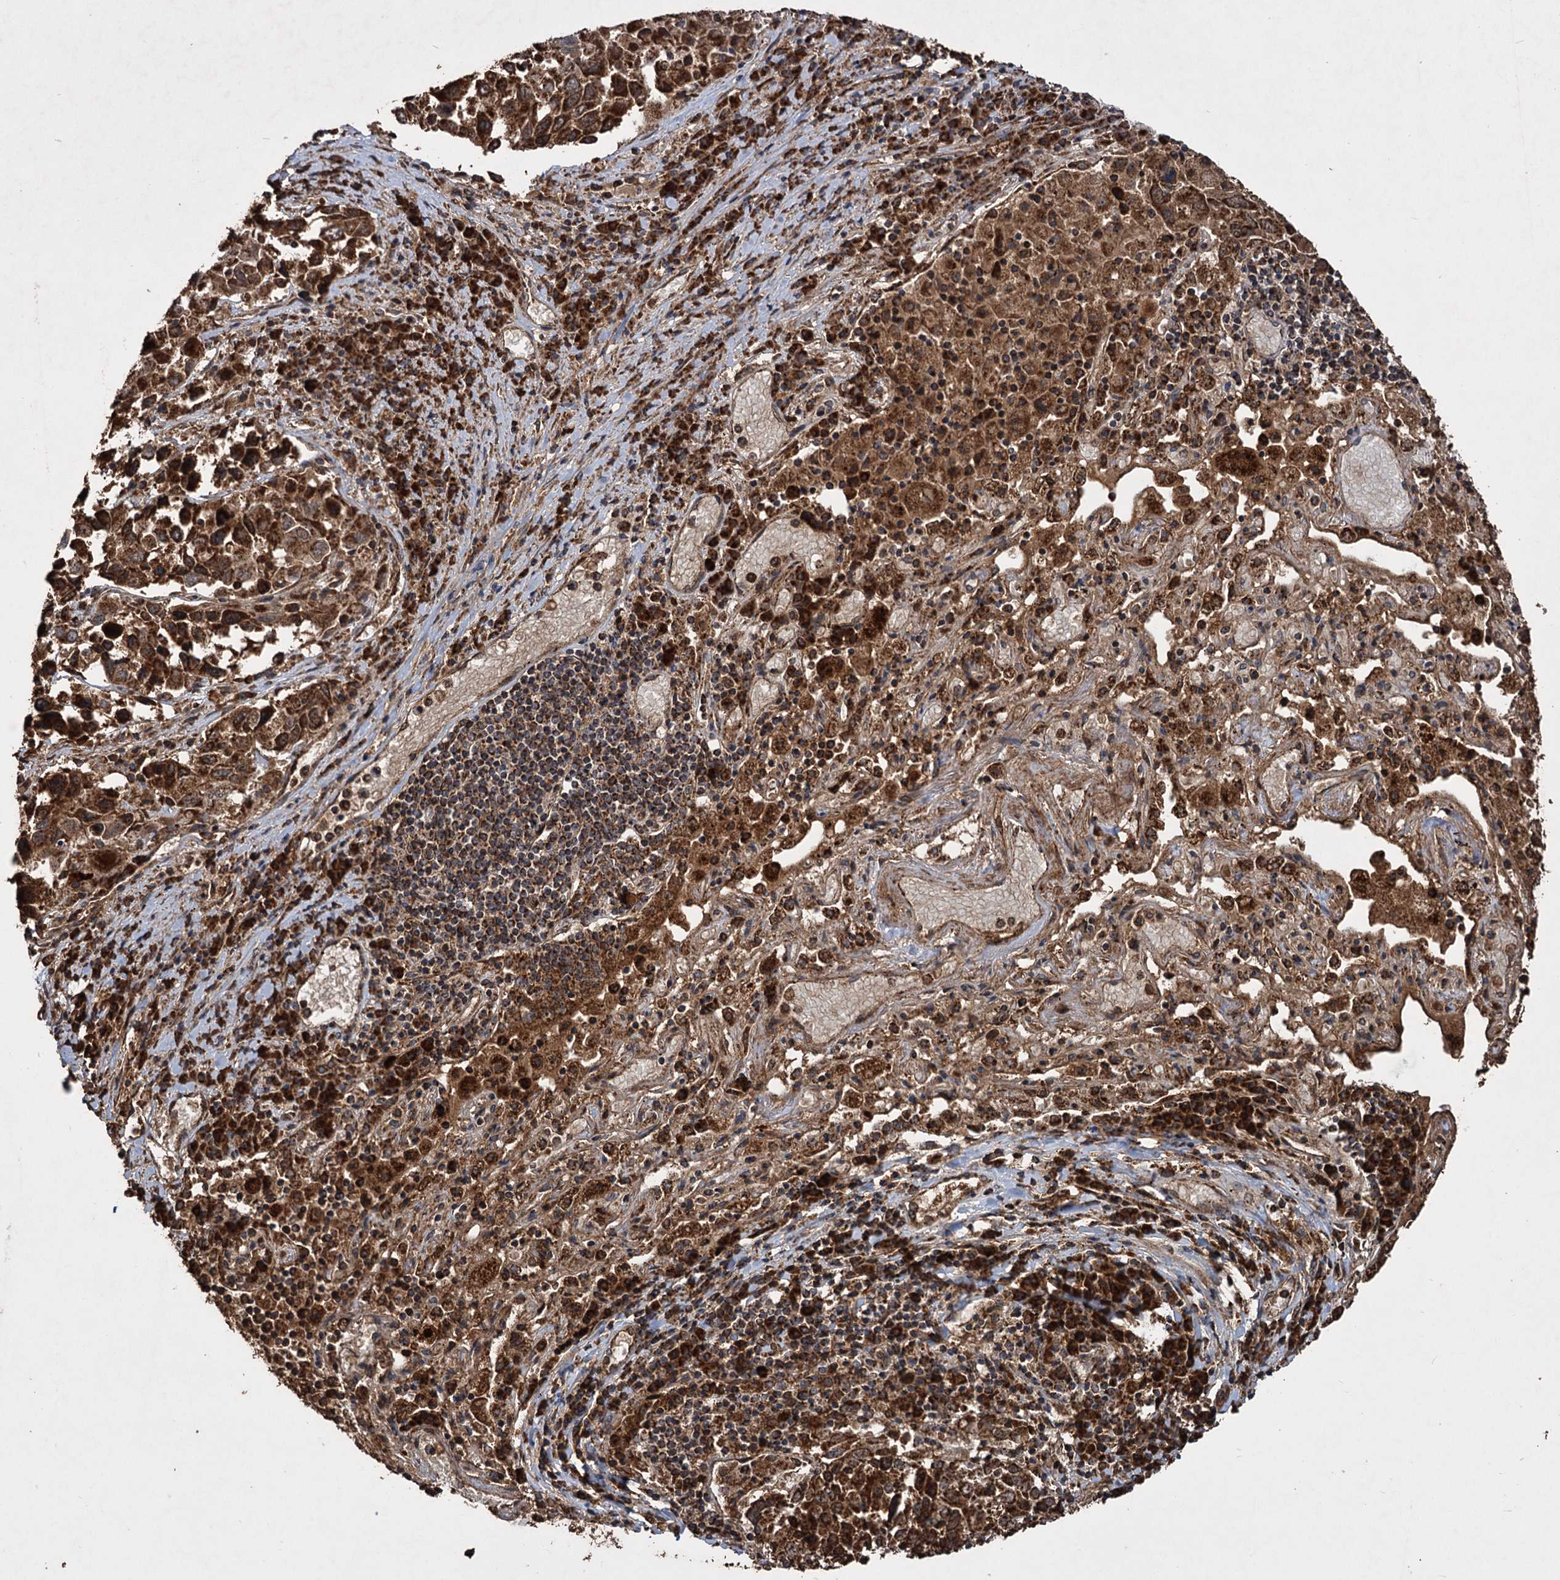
{"staining": {"intensity": "strong", "quantity": ">75%", "location": "cytoplasmic/membranous"}, "tissue": "lung cancer", "cell_type": "Tumor cells", "image_type": "cancer", "snomed": [{"axis": "morphology", "description": "Squamous cell carcinoma, NOS"}, {"axis": "topography", "description": "Lung"}], "caption": "Lung cancer (squamous cell carcinoma) stained with DAB (3,3'-diaminobenzidine) IHC reveals high levels of strong cytoplasmic/membranous positivity in about >75% of tumor cells.", "gene": "IPO4", "patient": {"sex": "male", "age": 65}}